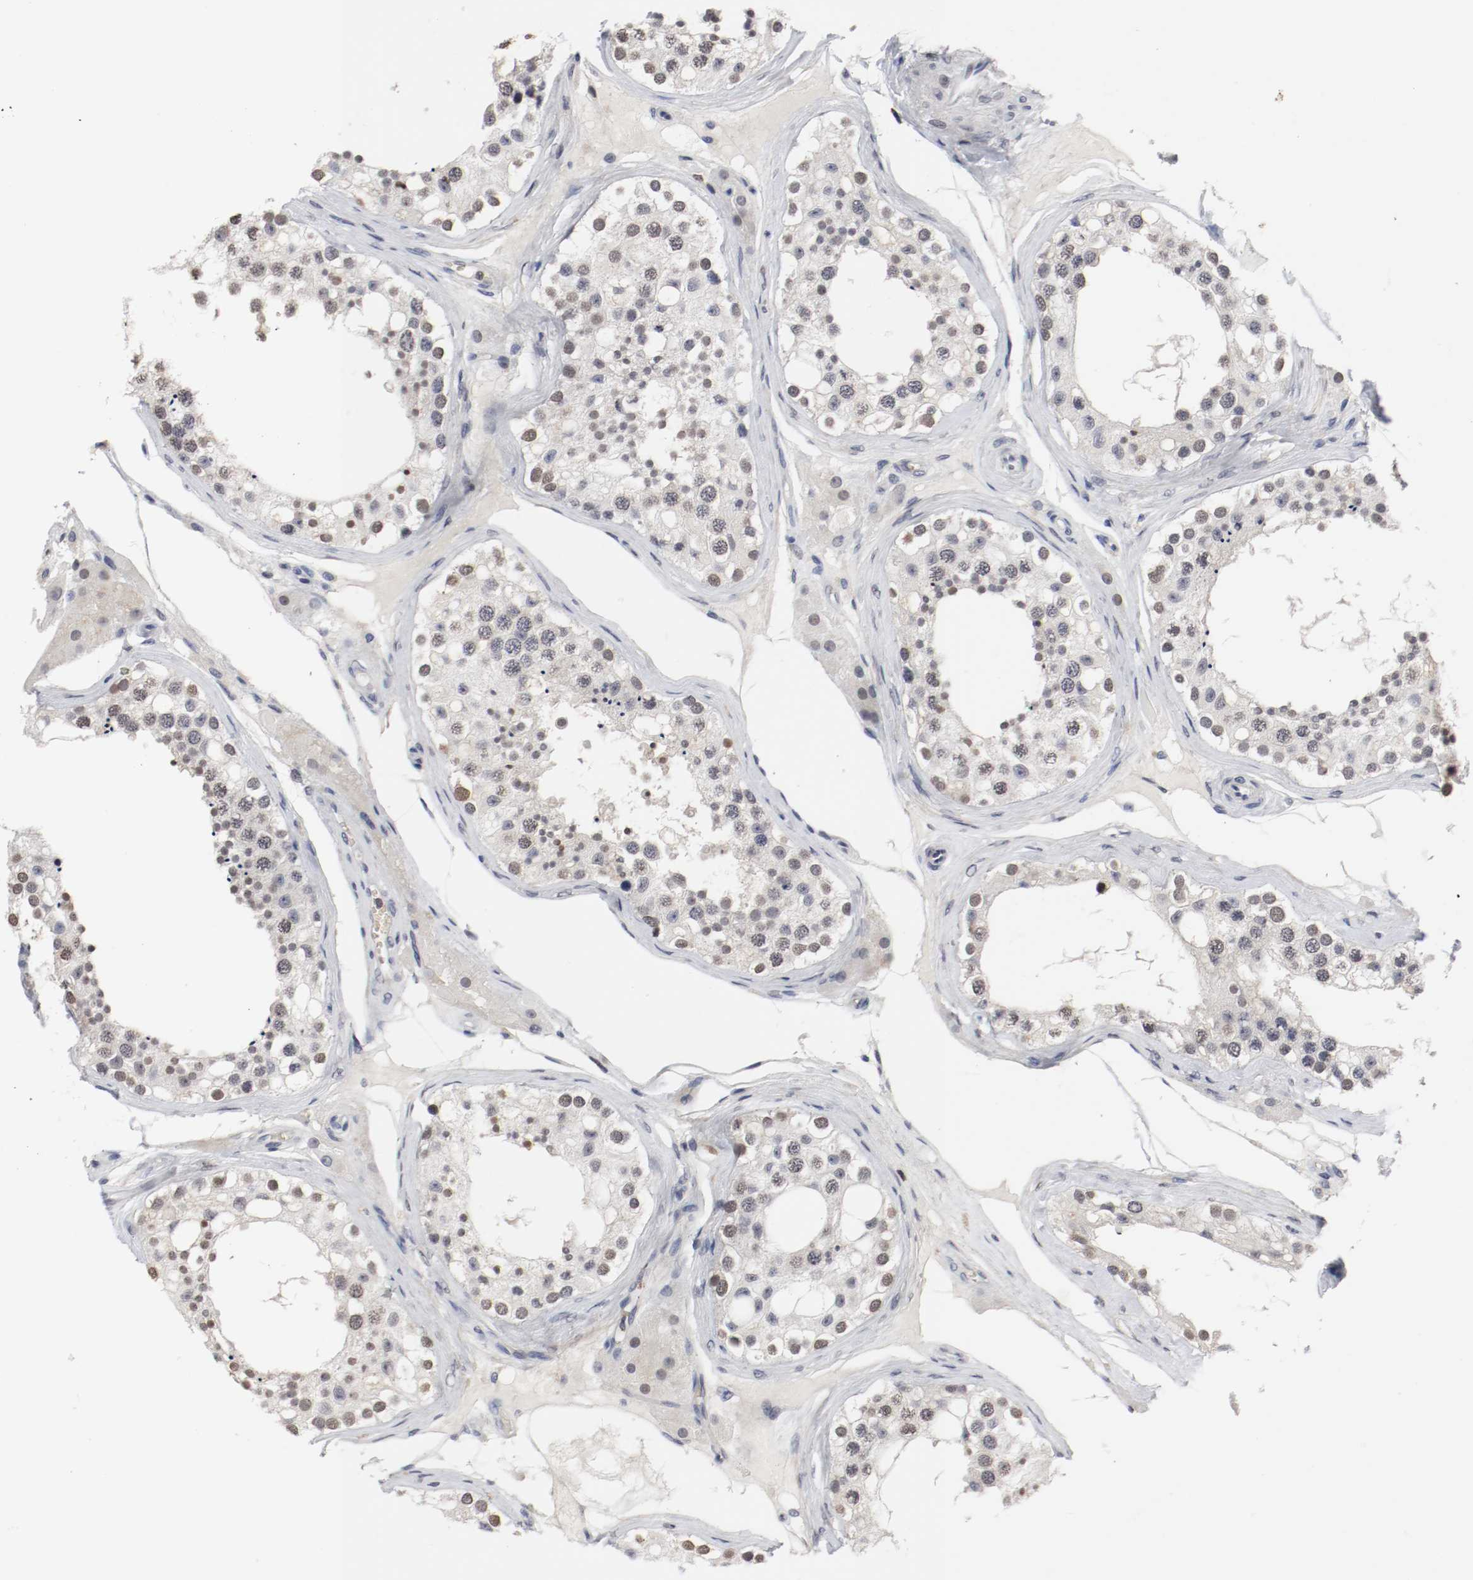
{"staining": {"intensity": "weak", "quantity": "<25%", "location": "nuclear"}, "tissue": "testis", "cell_type": "Cells in seminiferous ducts", "image_type": "normal", "snomed": [{"axis": "morphology", "description": "Normal tissue, NOS"}, {"axis": "topography", "description": "Testis"}], "caption": "Protein analysis of normal testis demonstrates no significant expression in cells in seminiferous ducts.", "gene": "JUND", "patient": {"sex": "male", "age": 68}}